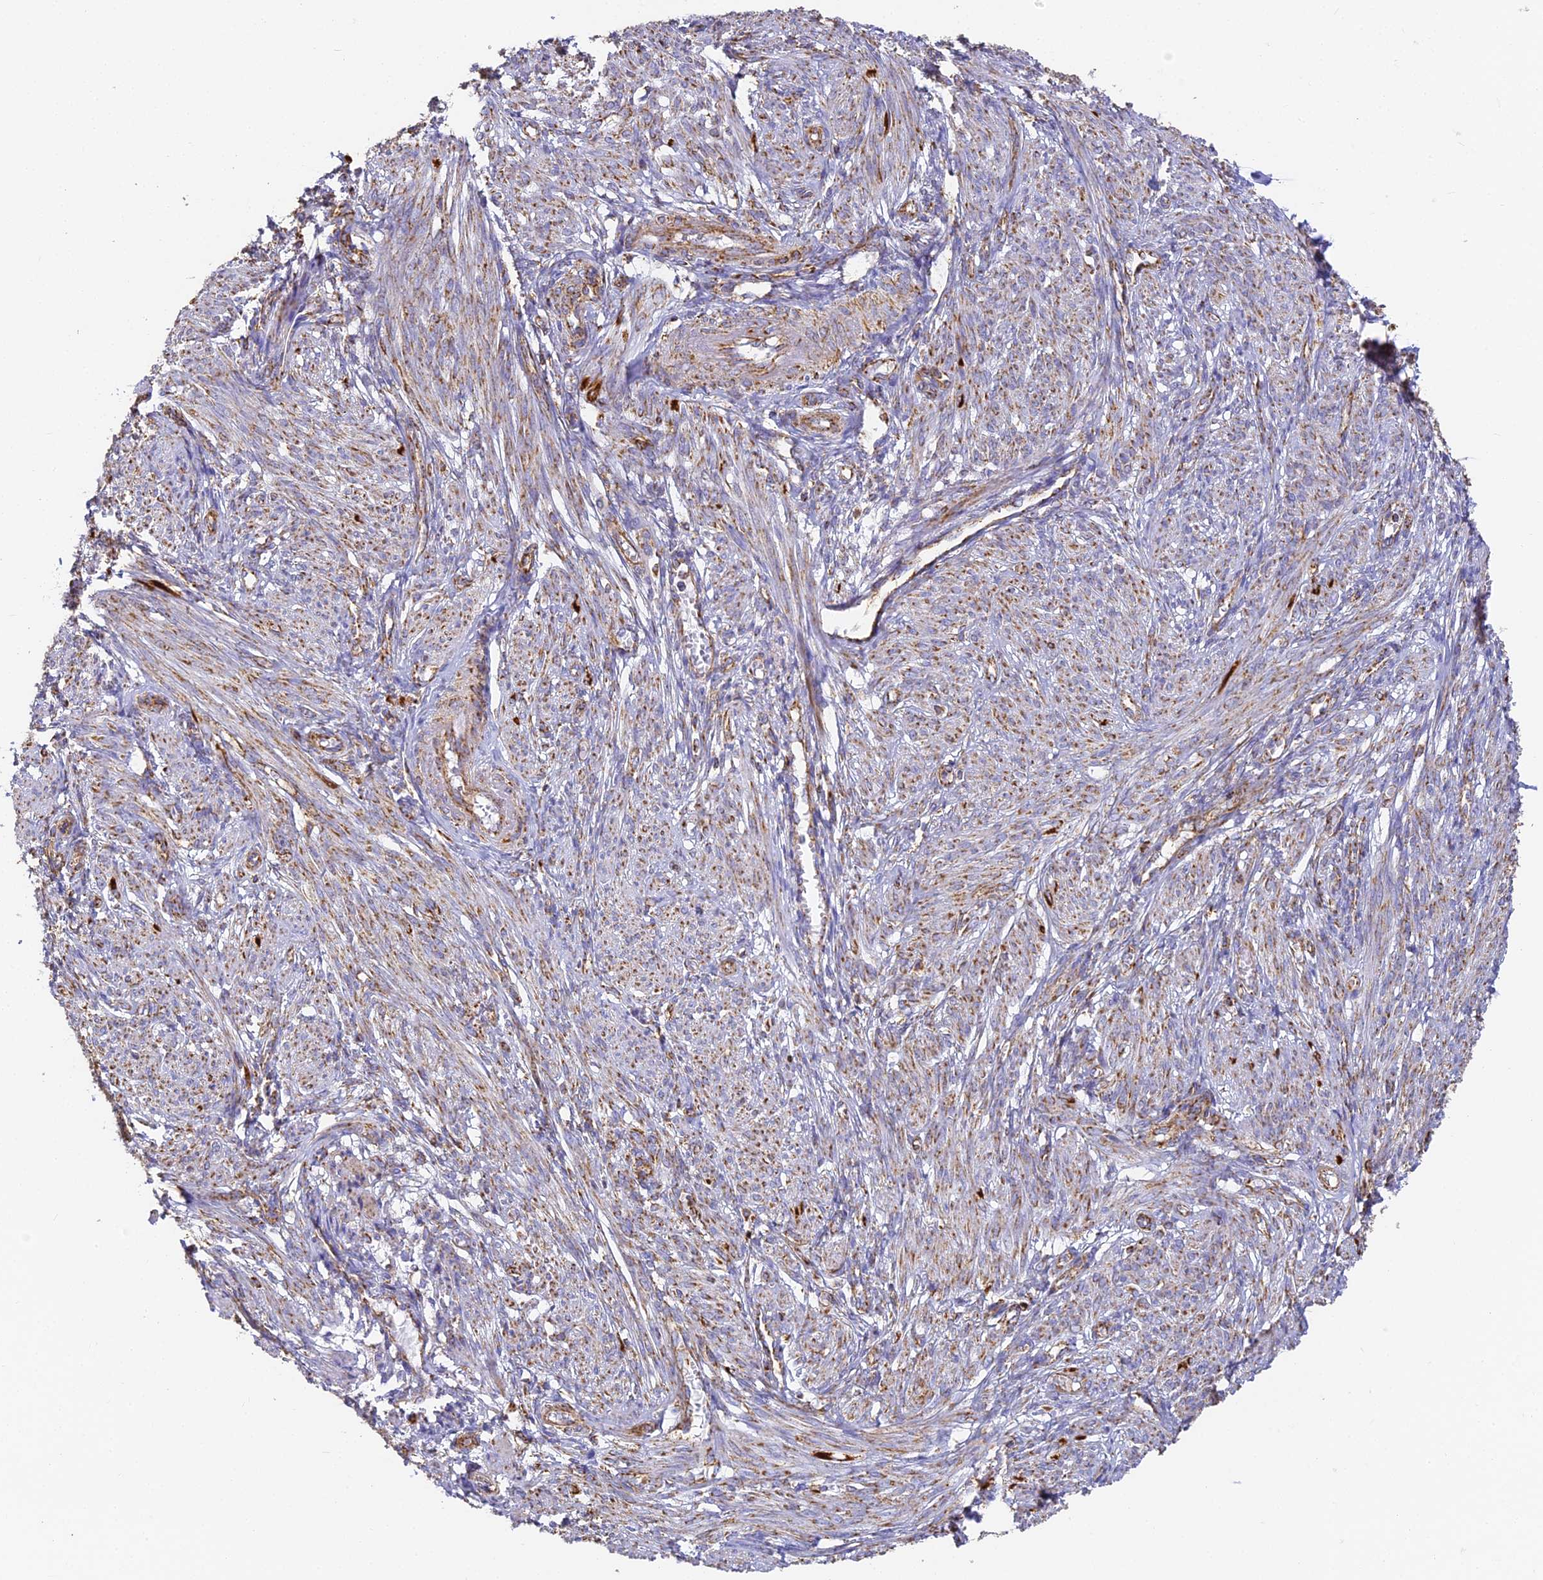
{"staining": {"intensity": "moderate", "quantity": "25%-75%", "location": "cytoplasmic/membranous"}, "tissue": "smooth muscle", "cell_type": "Smooth muscle cells", "image_type": "normal", "snomed": [{"axis": "morphology", "description": "Normal tissue, NOS"}, {"axis": "topography", "description": "Smooth muscle"}], "caption": "The micrograph shows a brown stain indicating the presence of a protein in the cytoplasmic/membranous of smooth muscle cells in smooth muscle.", "gene": "COX6C", "patient": {"sex": "female", "age": 39}}